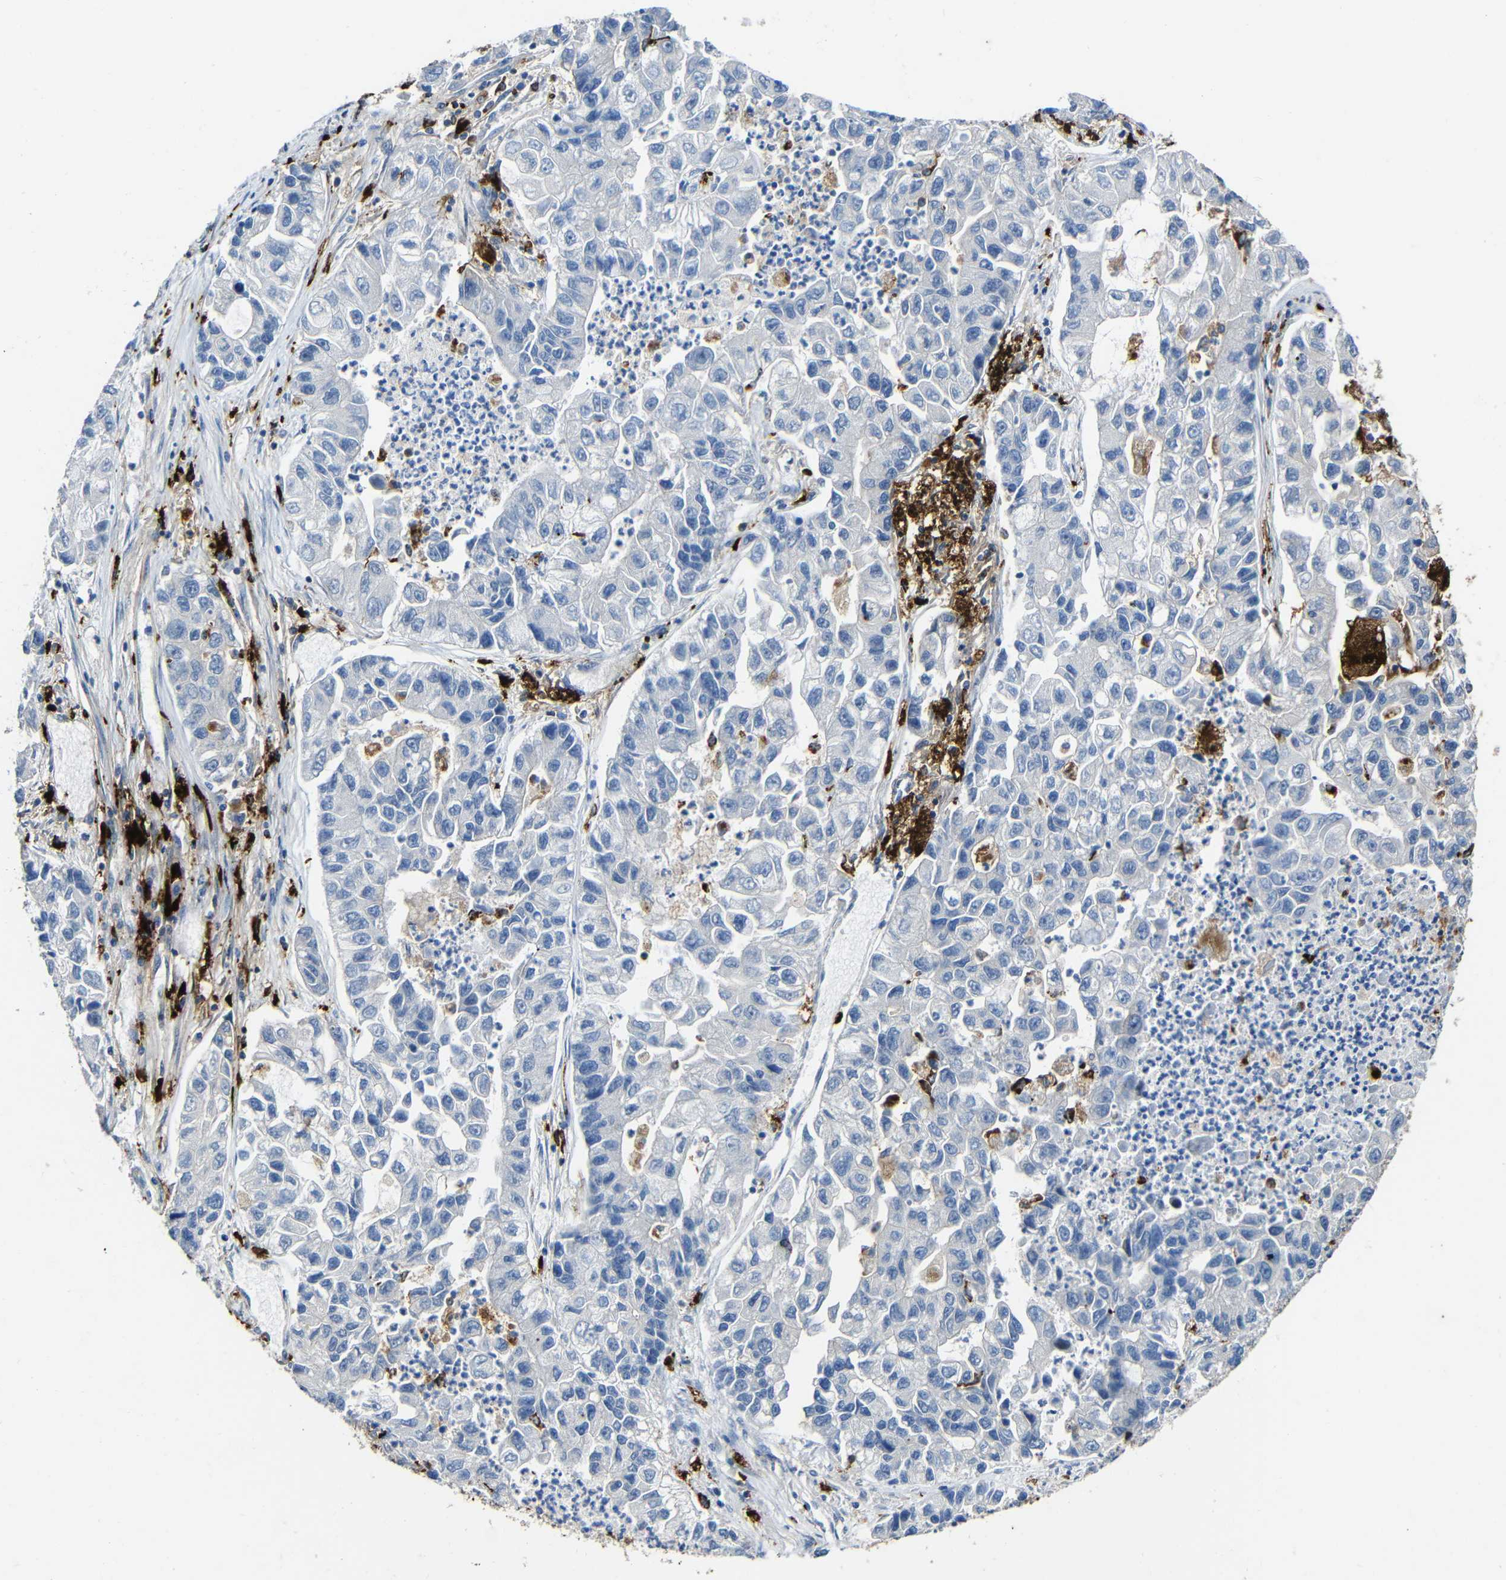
{"staining": {"intensity": "negative", "quantity": "none", "location": "none"}, "tissue": "lung cancer", "cell_type": "Tumor cells", "image_type": "cancer", "snomed": [{"axis": "morphology", "description": "Adenocarcinoma, NOS"}, {"axis": "topography", "description": "Lung"}], "caption": "The image demonstrates no significant expression in tumor cells of lung cancer.", "gene": "HLA-DMA", "patient": {"sex": "female", "age": 51}}